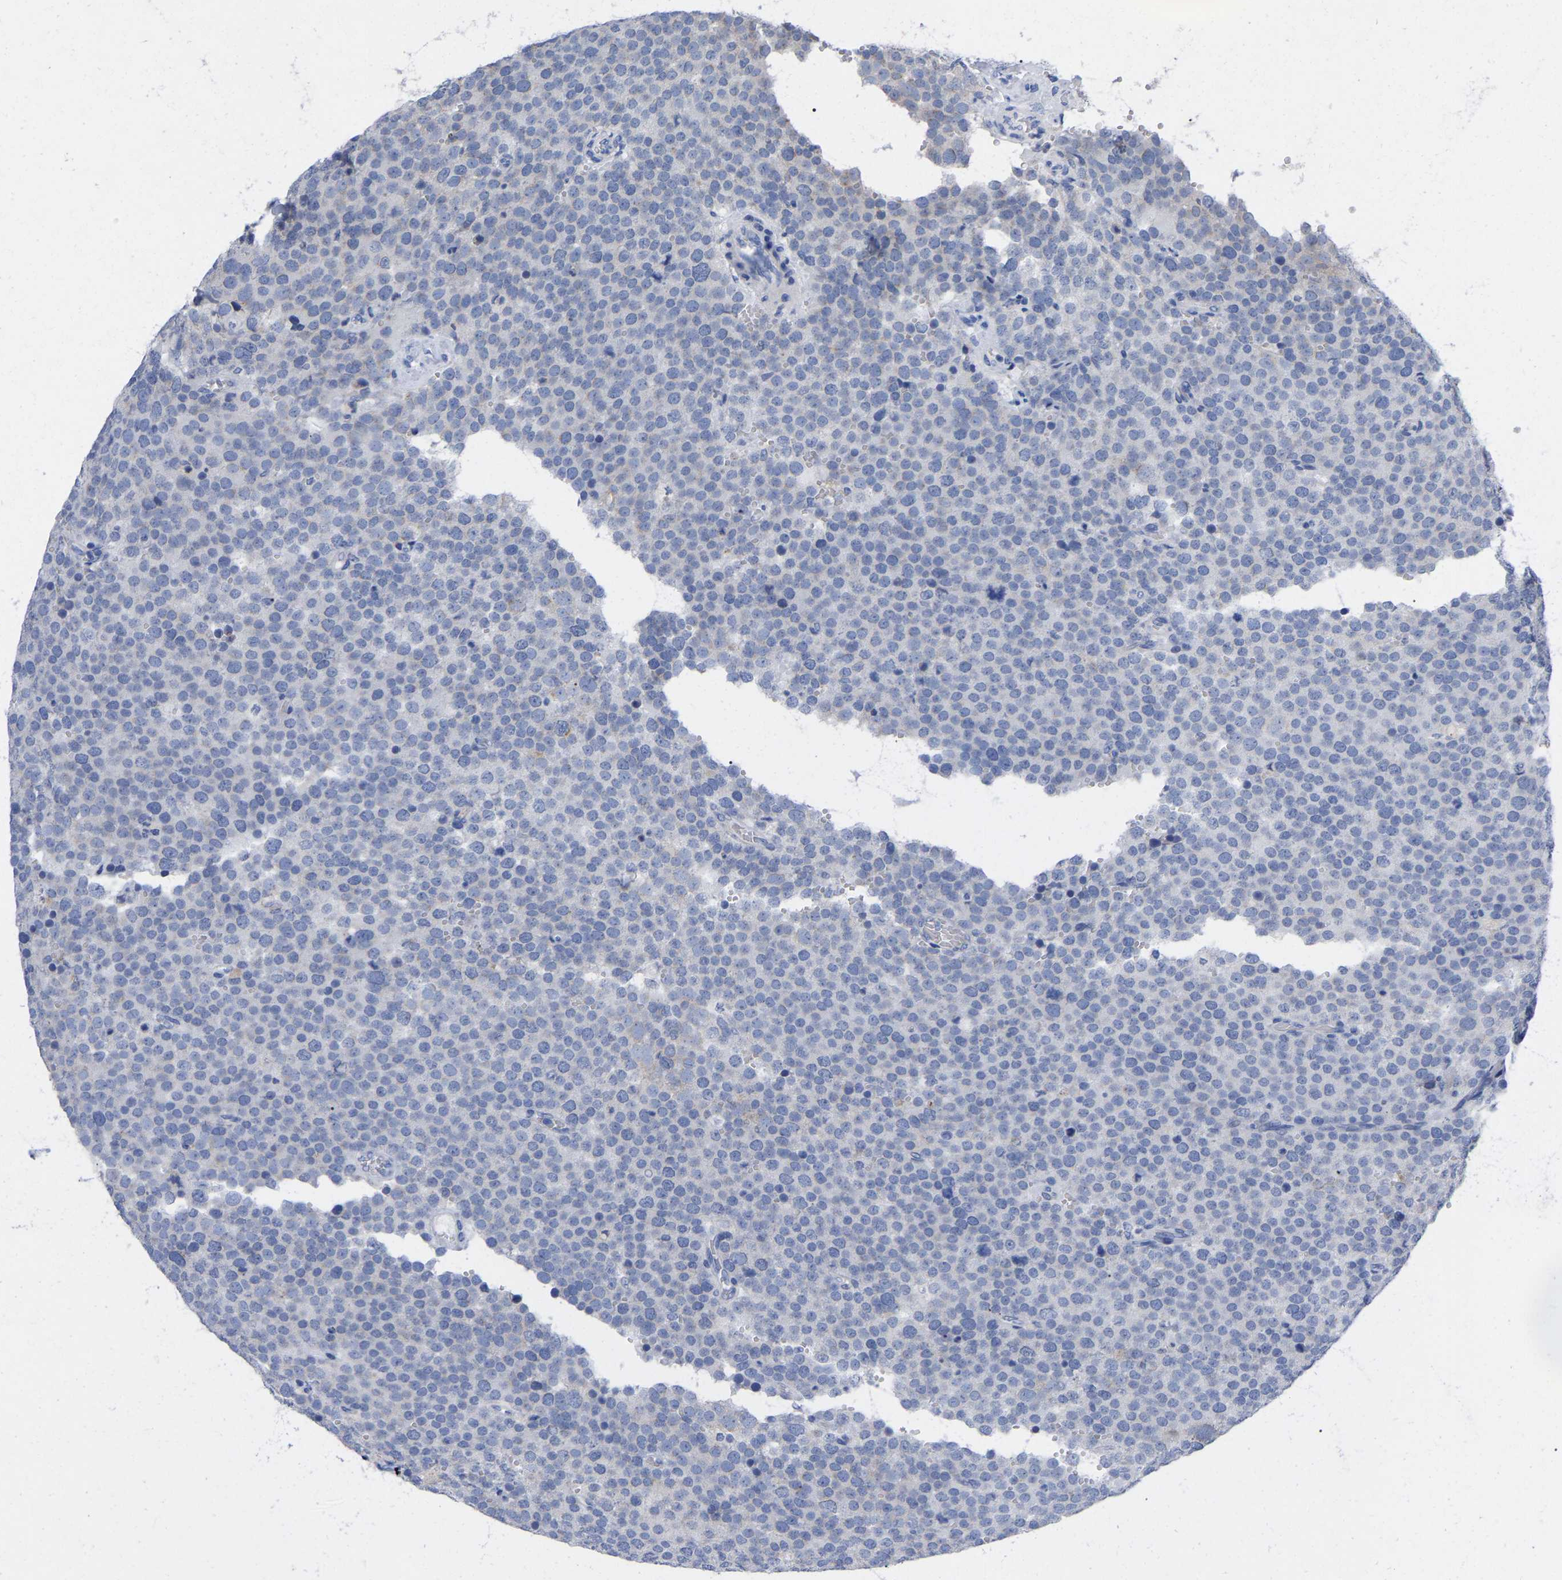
{"staining": {"intensity": "negative", "quantity": "none", "location": "none"}, "tissue": "testis cancer", "cell_type": "Tumor cells", "image_type": "cancer", "snomed": [{"axis": "morphology", "description": "Normal tissue, NOS"}, {"axis": "morphology", "description": "Seminoma, NOS"}, {"axis": "topography", "description": "Testis"}], "caption": "This image is of seminoma (testis) stained with IHC to label a protein in brown with the nuclei are counter-stained blue. There is no staining in tumor cells.", "gene": "STRIP2", "patient": {"sex": "male", "age": 71}}